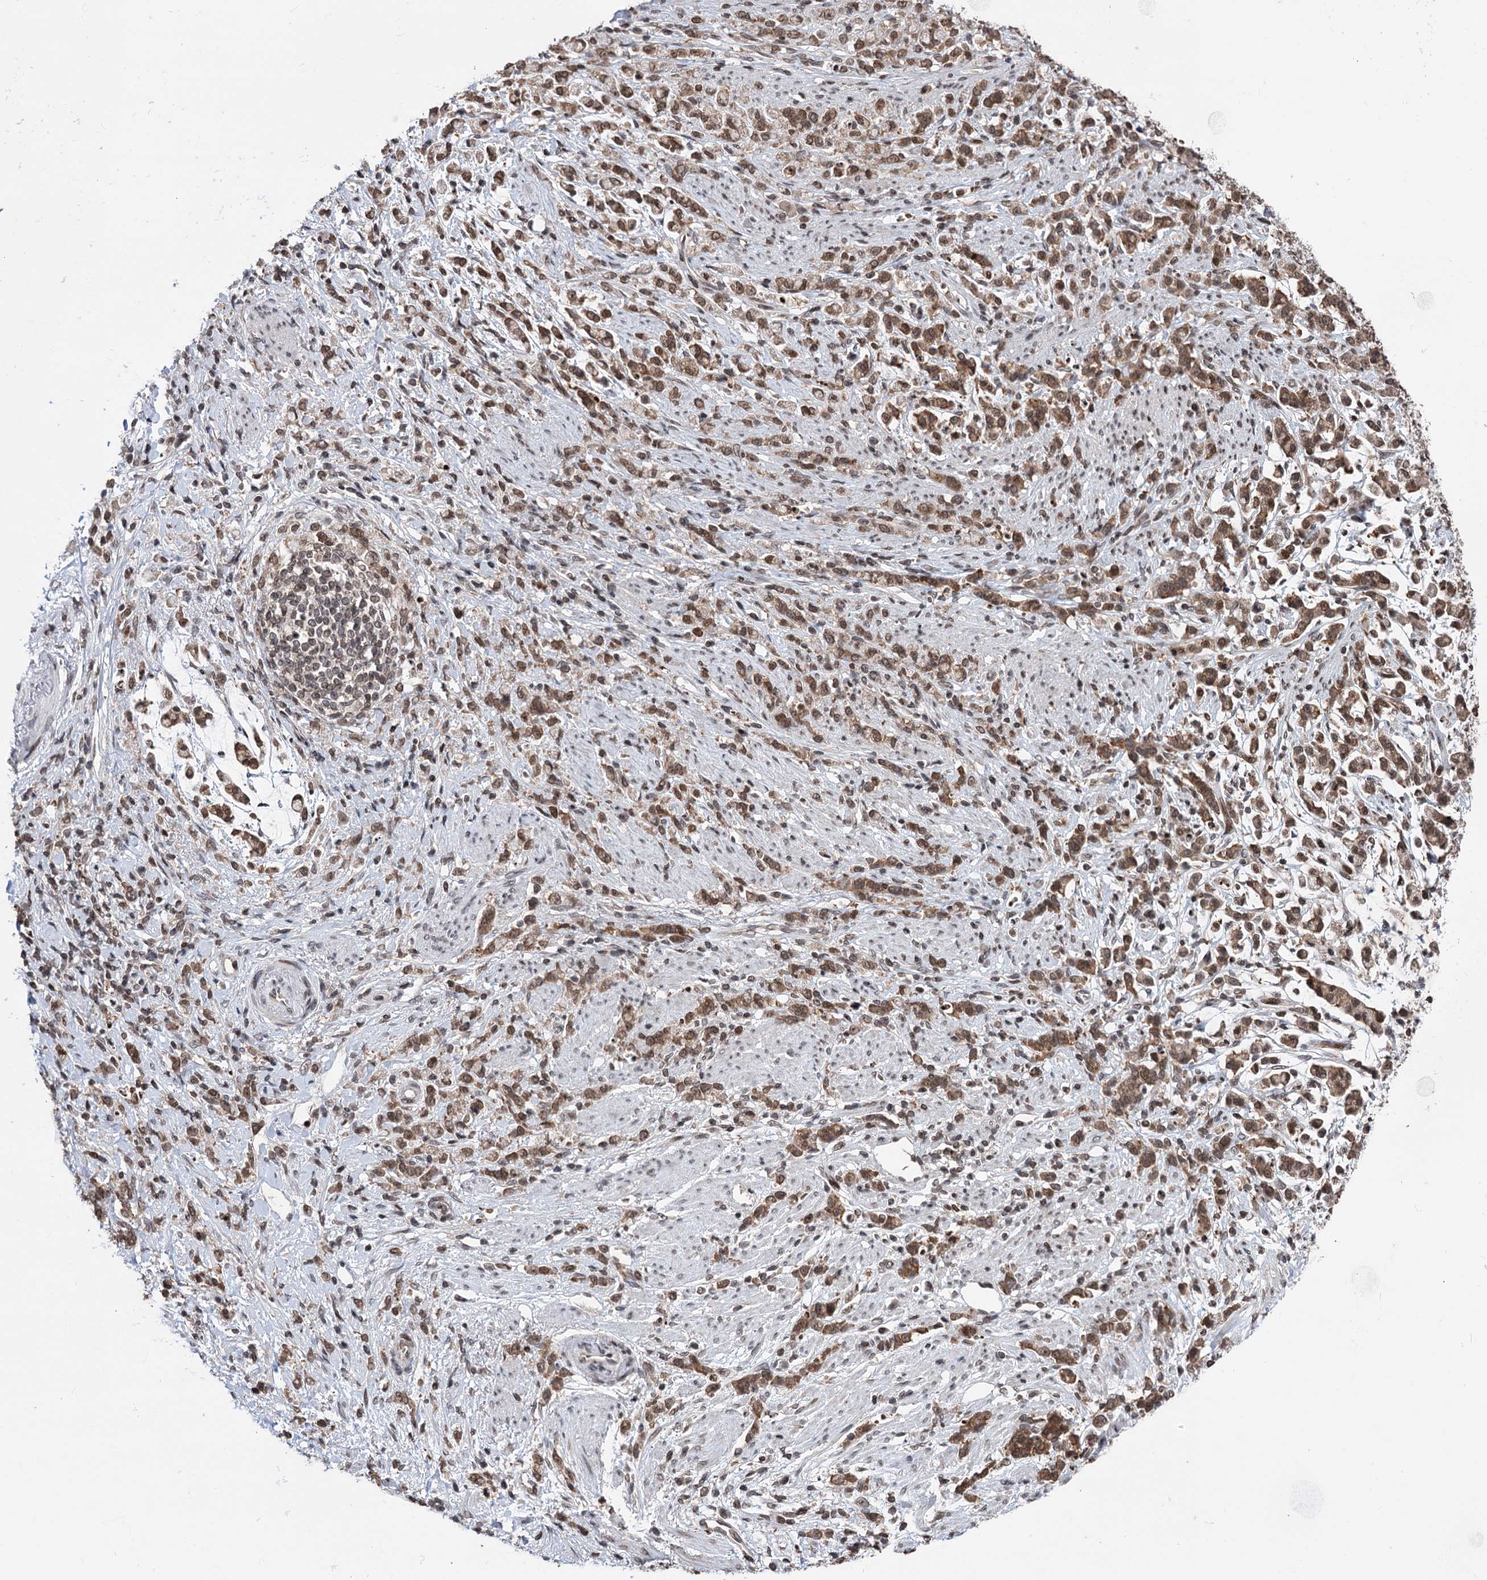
{"staining": {"intensity": "moderate", "quantity": ">75%", "location": "cytoplasmic/membranous,nuclear"}, "tissue": "stomach cancer", "cell_type": "Tumor cells", "image_type": "cancer", "snomed": [{"axis": "morphology", "description": "Adenocarcinoma, NOS"}, {"axis": "topography", "description": "Stomach"}], "caption": "Stomach adenocarcinoma stained with IHC reveals moderate cytoplasmic/membranous and nuclear staining in about >75% of tumor cells. The protein of interest is stained brown, and the nuclei are stained in blue (DAB (3,3'-diaminobenzidine) IHC with brightfield microscopy, high magnification).", "gene": "CCDC77", "patient": {"sex": "female", "age": 60}}